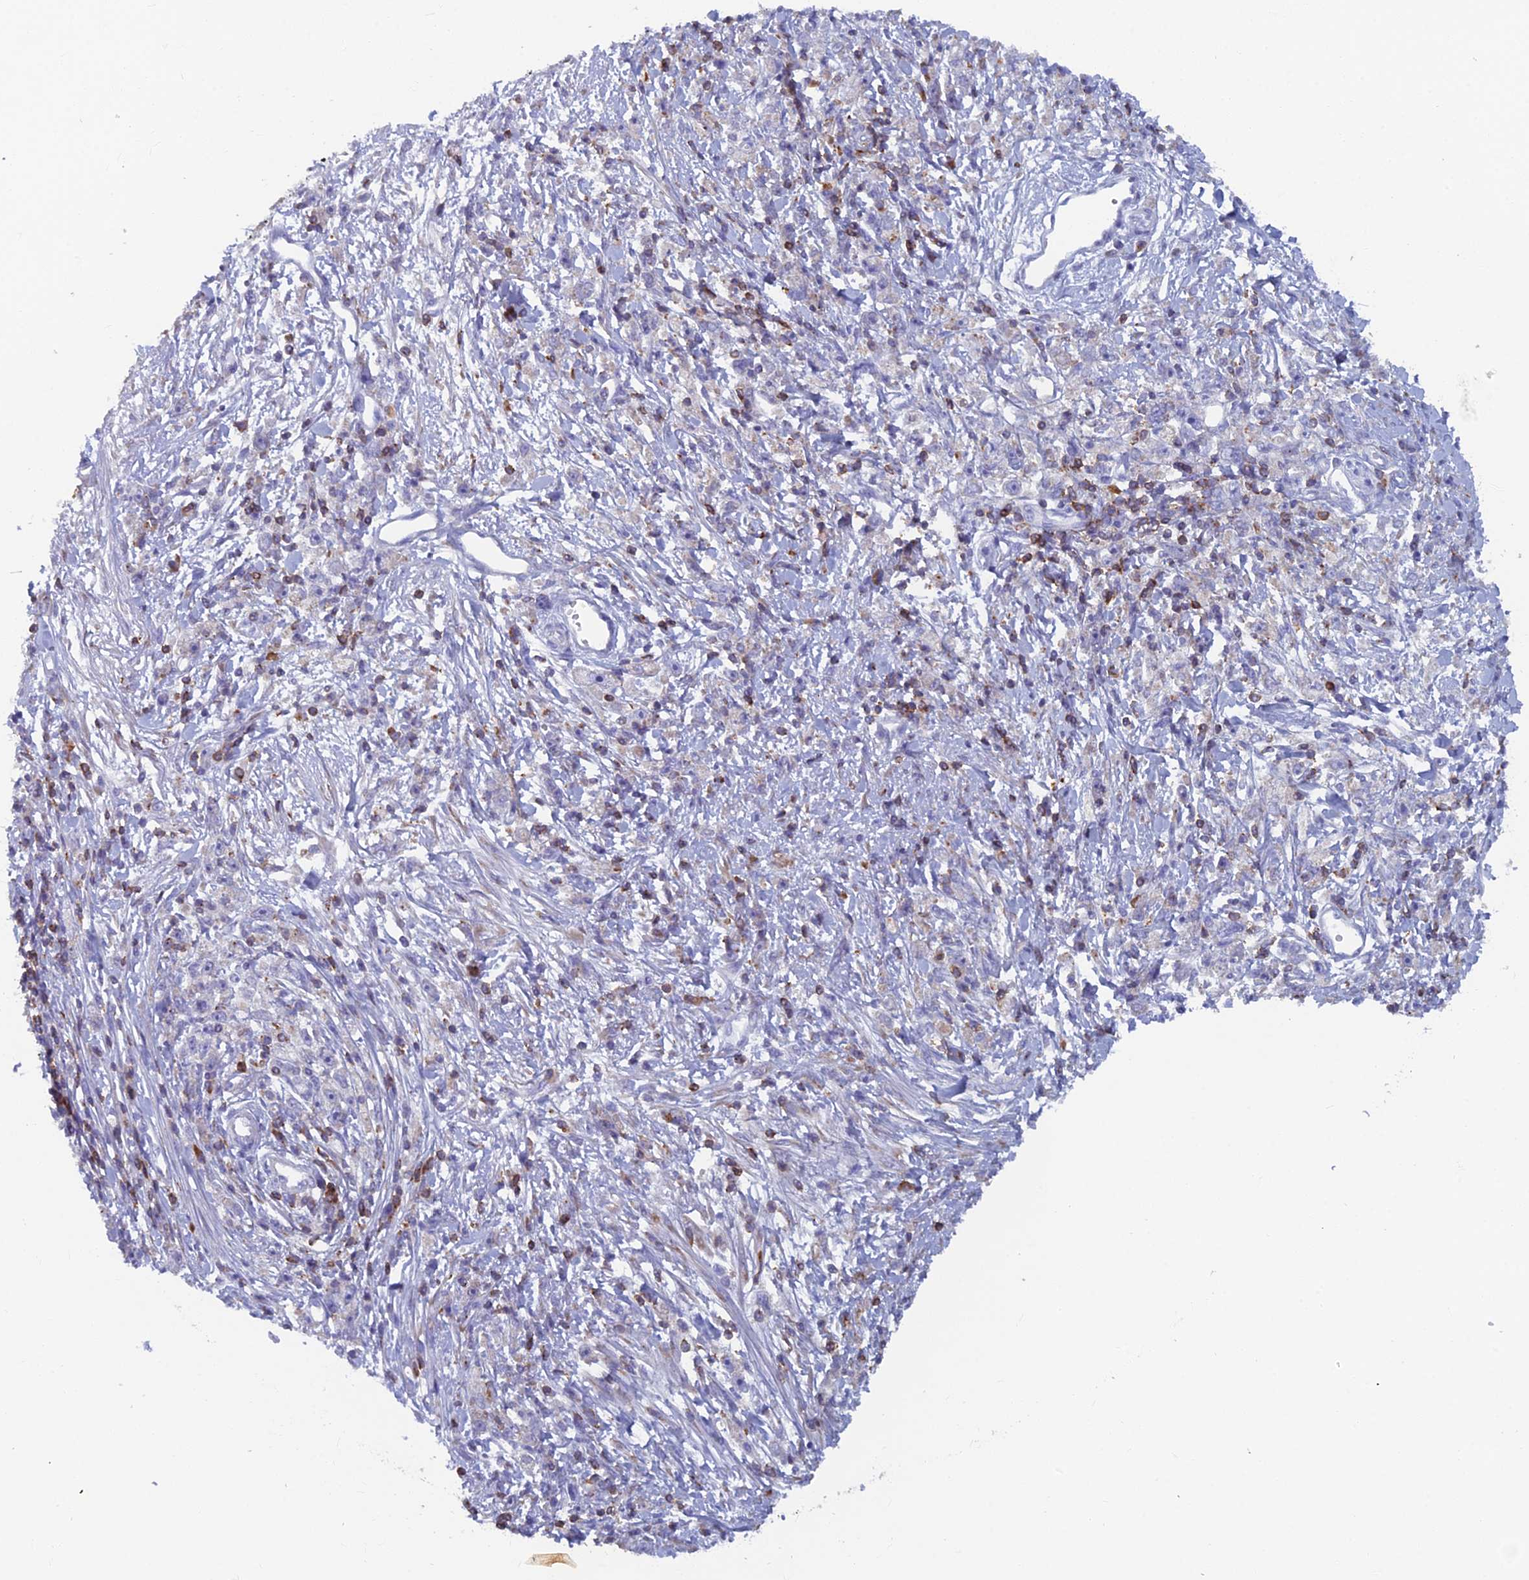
{"staining": {"intensity": "negative", "quantity": "none", "location": "none"}, "tissue": "stomach cancer", "cell_type": "Tumor cells", "image_type": "cancer", "snomed": [{"axis": "morphology", "description": "Adenocarcinoma, NOS"}, {"axis": "topography", "description": "Stomach"}], "caption": "High power microscopy micrograph of an immunohistochemistry (IHC) photomicrograph of adenocarcinoma (stomach), revealing no significant staining in tumor cells.", "gene": "ABI3BP", "patient": {"sex": "female", "age": 59}}